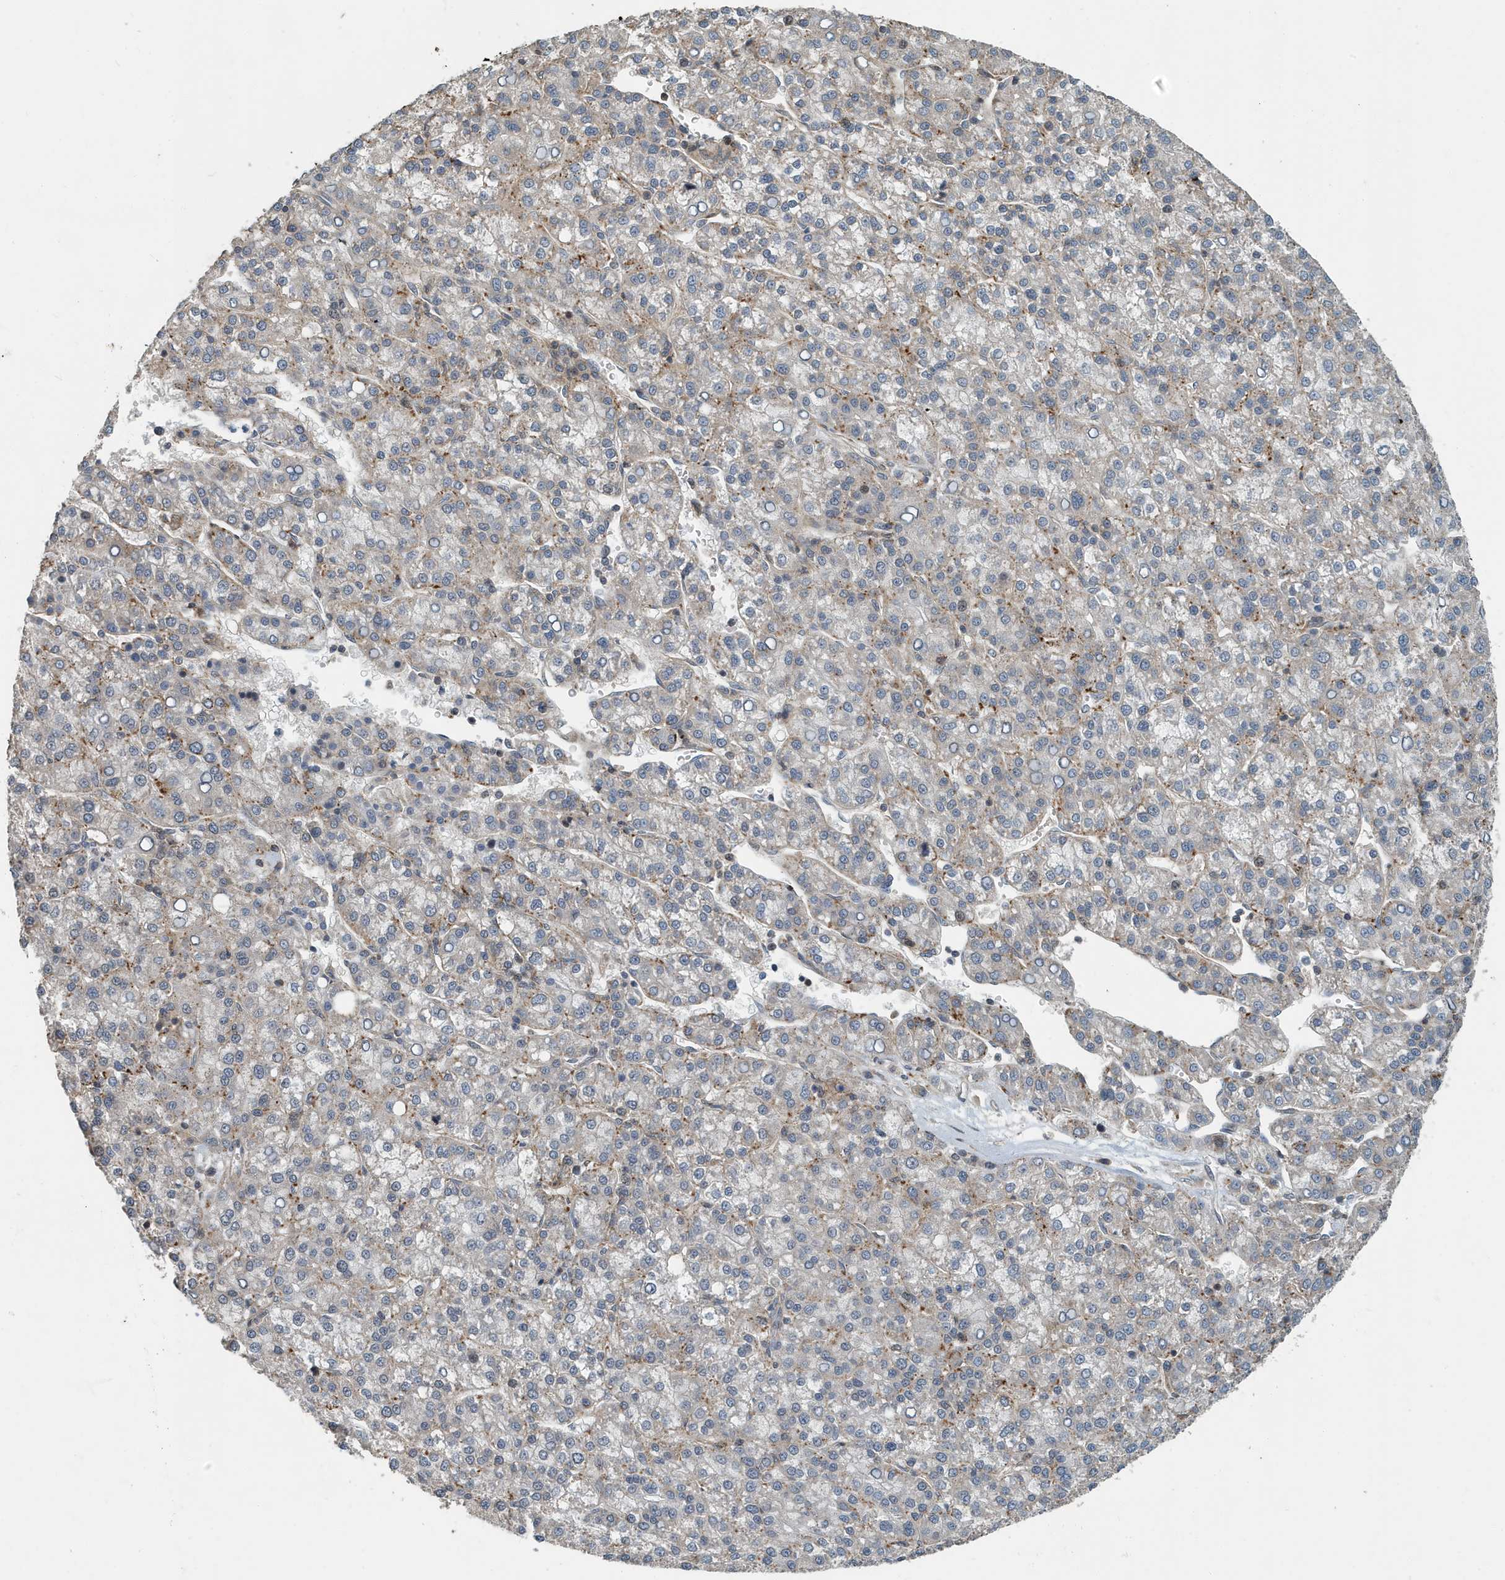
{"staining": {"intensity": "negative", "quantity": "none", "location": "none"}, "tissue": "liver cancer", "cell_type": "Tumor cells", "image_type": "cancer", "snomed": [{"axis": "morphology", "description": "Carcinoma, Hepatocellular, NOS"}, {"axis": "topography", "description": "Liver"}], "caption": "An IHC image of hepatocellular carcinoma (liver) is shown. There is no staining in tumor cells of hepatocellular carcinoma (liver).", "gene": "KIF15", "patient": {"sex": "female", "age": 58}}